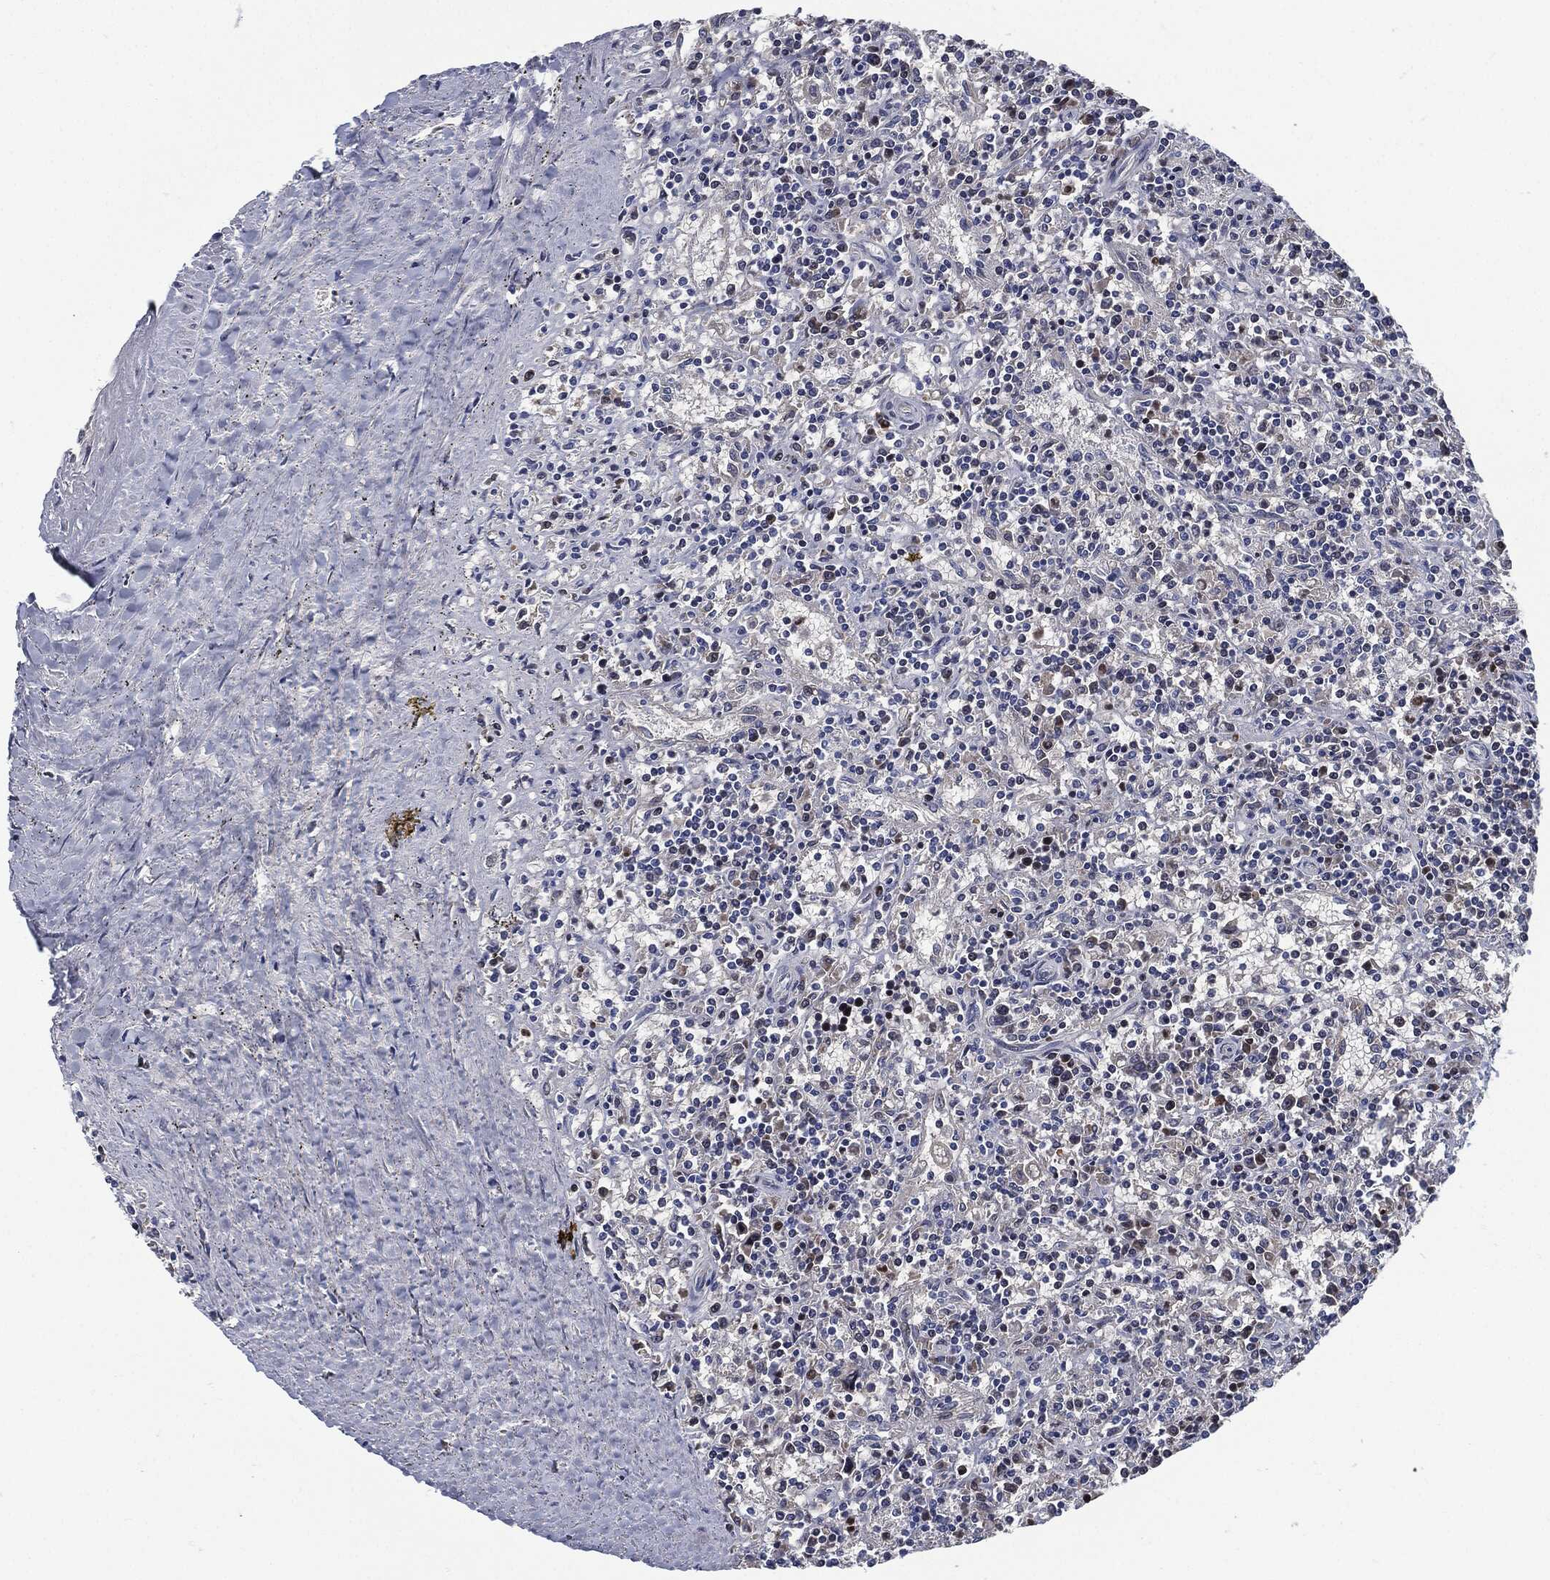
{"staining": {"intensity": "negative", "quantity": "none", "location": "none"}, "tissue": "lymphoma", "cell_type": "Tumor cells", "image_type": "cancer", "snomed": [{"axis": "morphology", "description": "Malignant lymphoma, non-Hodgkin's type, Low grade"}, {"axis": "topography", "description": "Spleen"}], "caption": "A histopathology image of human low-grade malignant lymphoma, non-Hodgkin's type is negative for staining in tumor cells. (Brightfield microscopy of DAB immunohistochemistry at high magnification).", "gene": "SIGLEC9", "patient": {"sex": "male", "age": 62}}